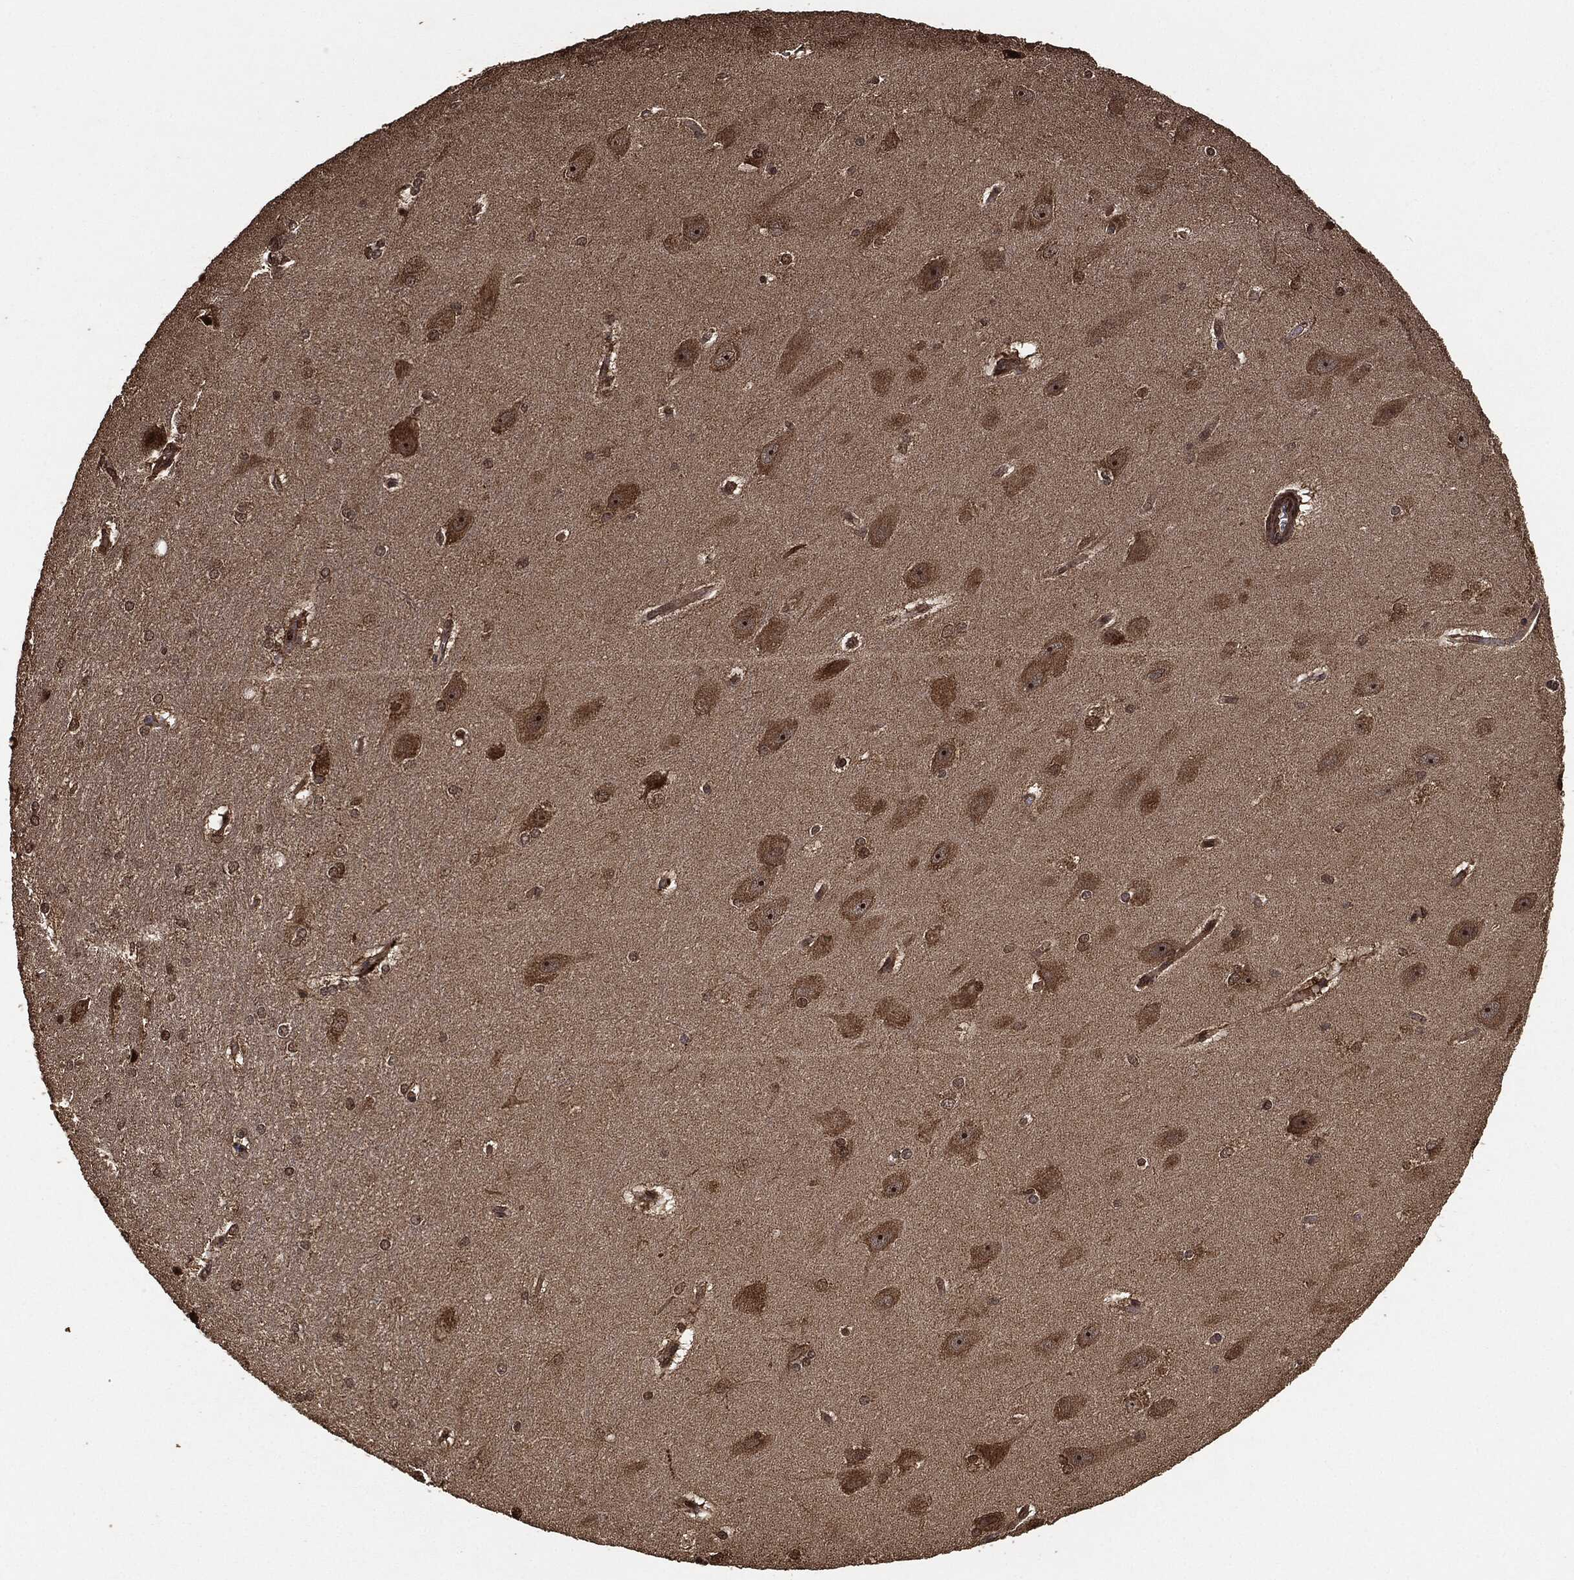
{"staining": {"intensity": "strong", "quantity": "<25%", "location": "nuclear"}, "tissue": "hippocampus", "cell_type": "Glial cells", "image_type": "normal", "snomed": [{"axis": "morphology", "description": "Normal tissue, NOS"}, {"axis": "topography", "description": "Cerebral cortex"}, {"axis": "topography", "description": "Hippocampus"}], "caption": "The immunohistochemical stain highlights strong nuclear positivity in glial cells of normal hippocampus. Immunohistochemistry (ihc) stains the protein in brown and the nuclei are stained blue.", "gene": "PDK1", "patient": {"sex": "female", "age": 19}}